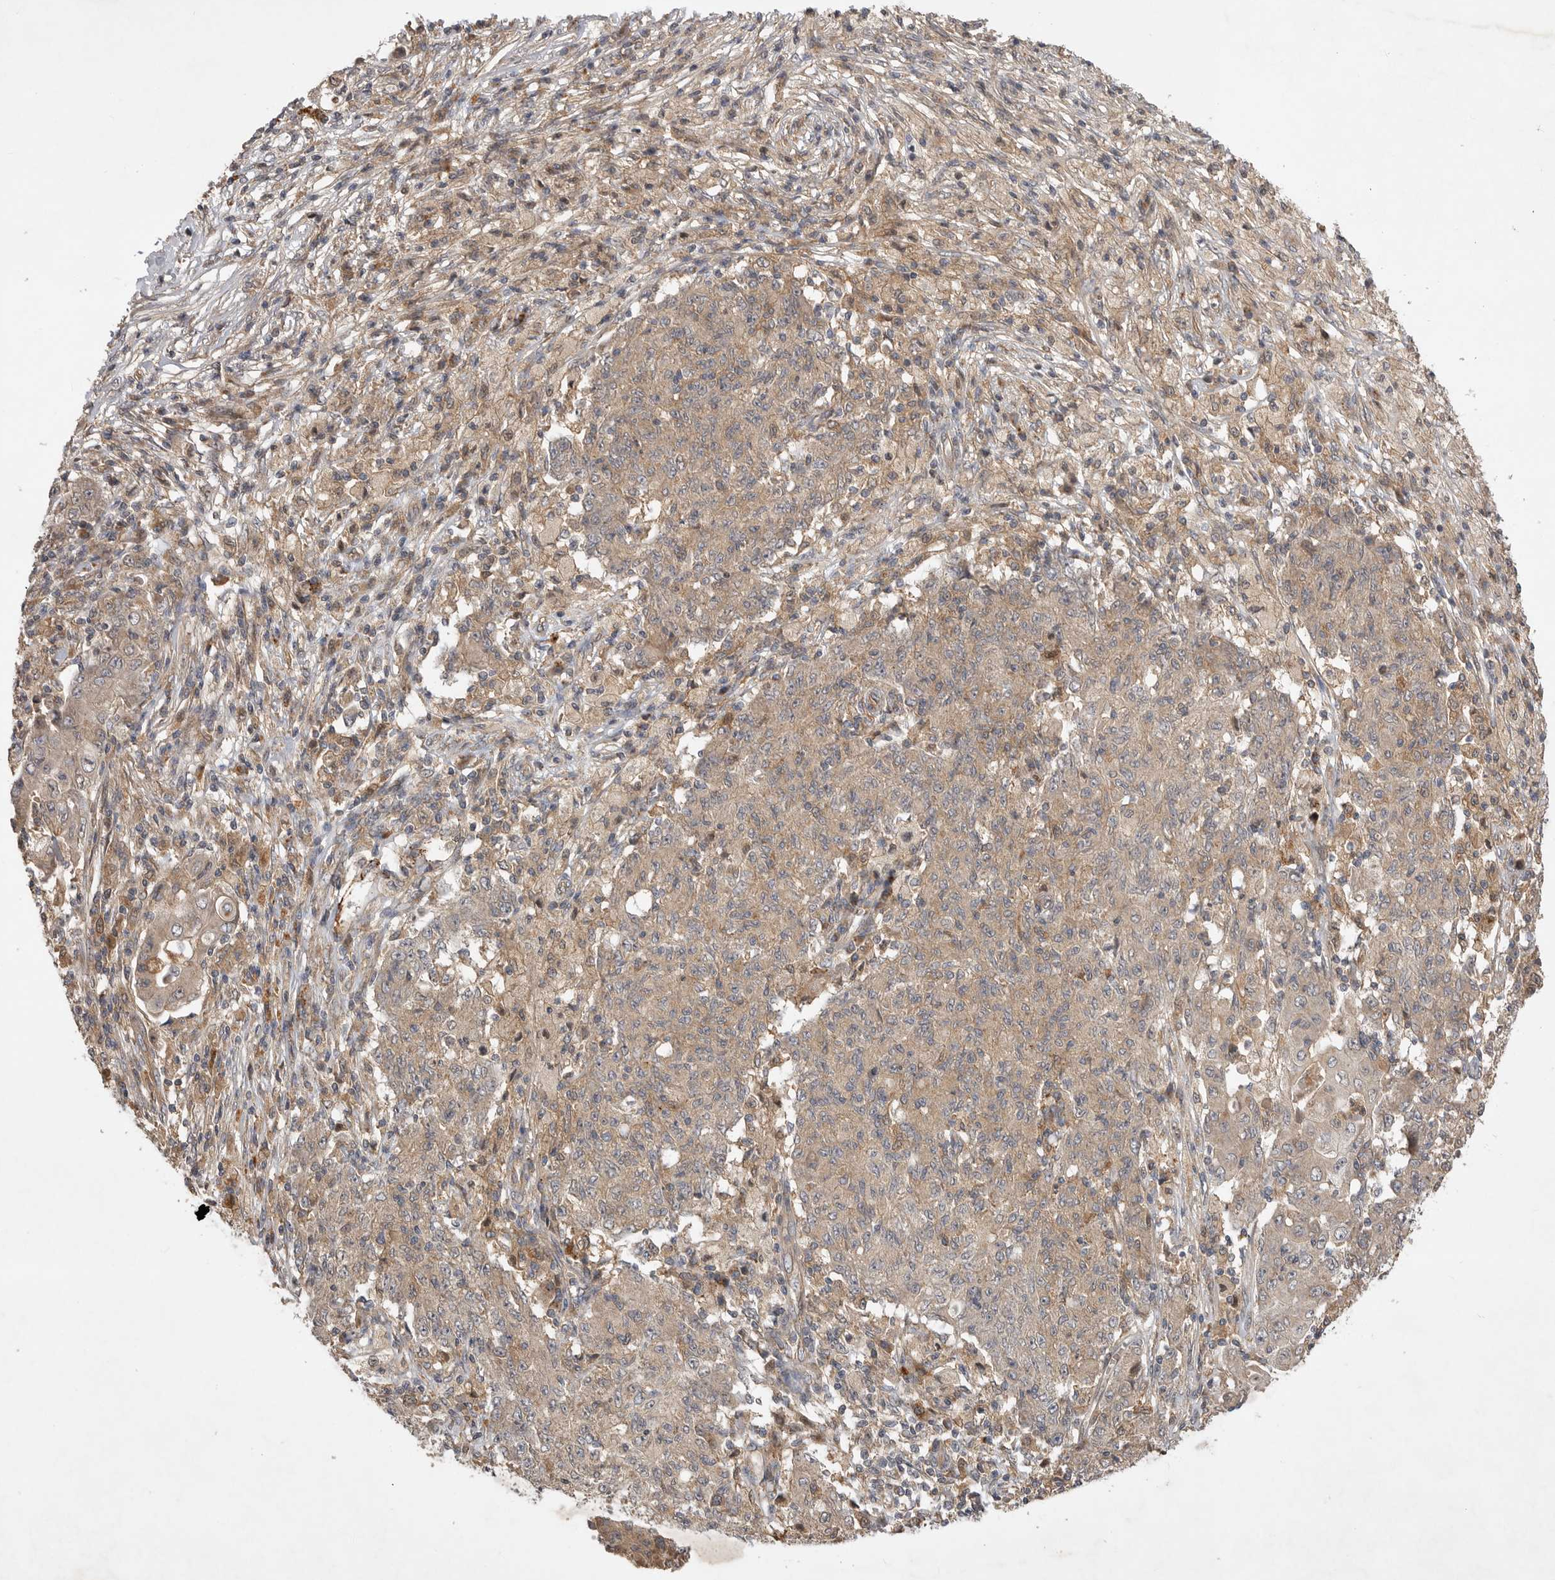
{"staining": {"intensity": "weak", "quantity": "25%-75%", "location": "cytoplasmic/membranous"}, "tissue": "ovarian cancer", "cell_type": "Tumor cells", "image_type": "cancer", "snomed": [{"axis": "morphology", "description": "Carcinoma, endometroid"}, {"axis": "topography", "description": "Ovary"}], "caption": "Tumor cells exhibit weak cytoplasmic/membranous expression in about 25%-75% of cells in ovarian cancer. (Stains: DAB (3,3'-diaminobenzidine) in brown, nuclei in blue, Microscopy: brightfield microscopy at high magnification).", "gene": "ZNF232", "patient": {"sex": "female", "age": 42}}